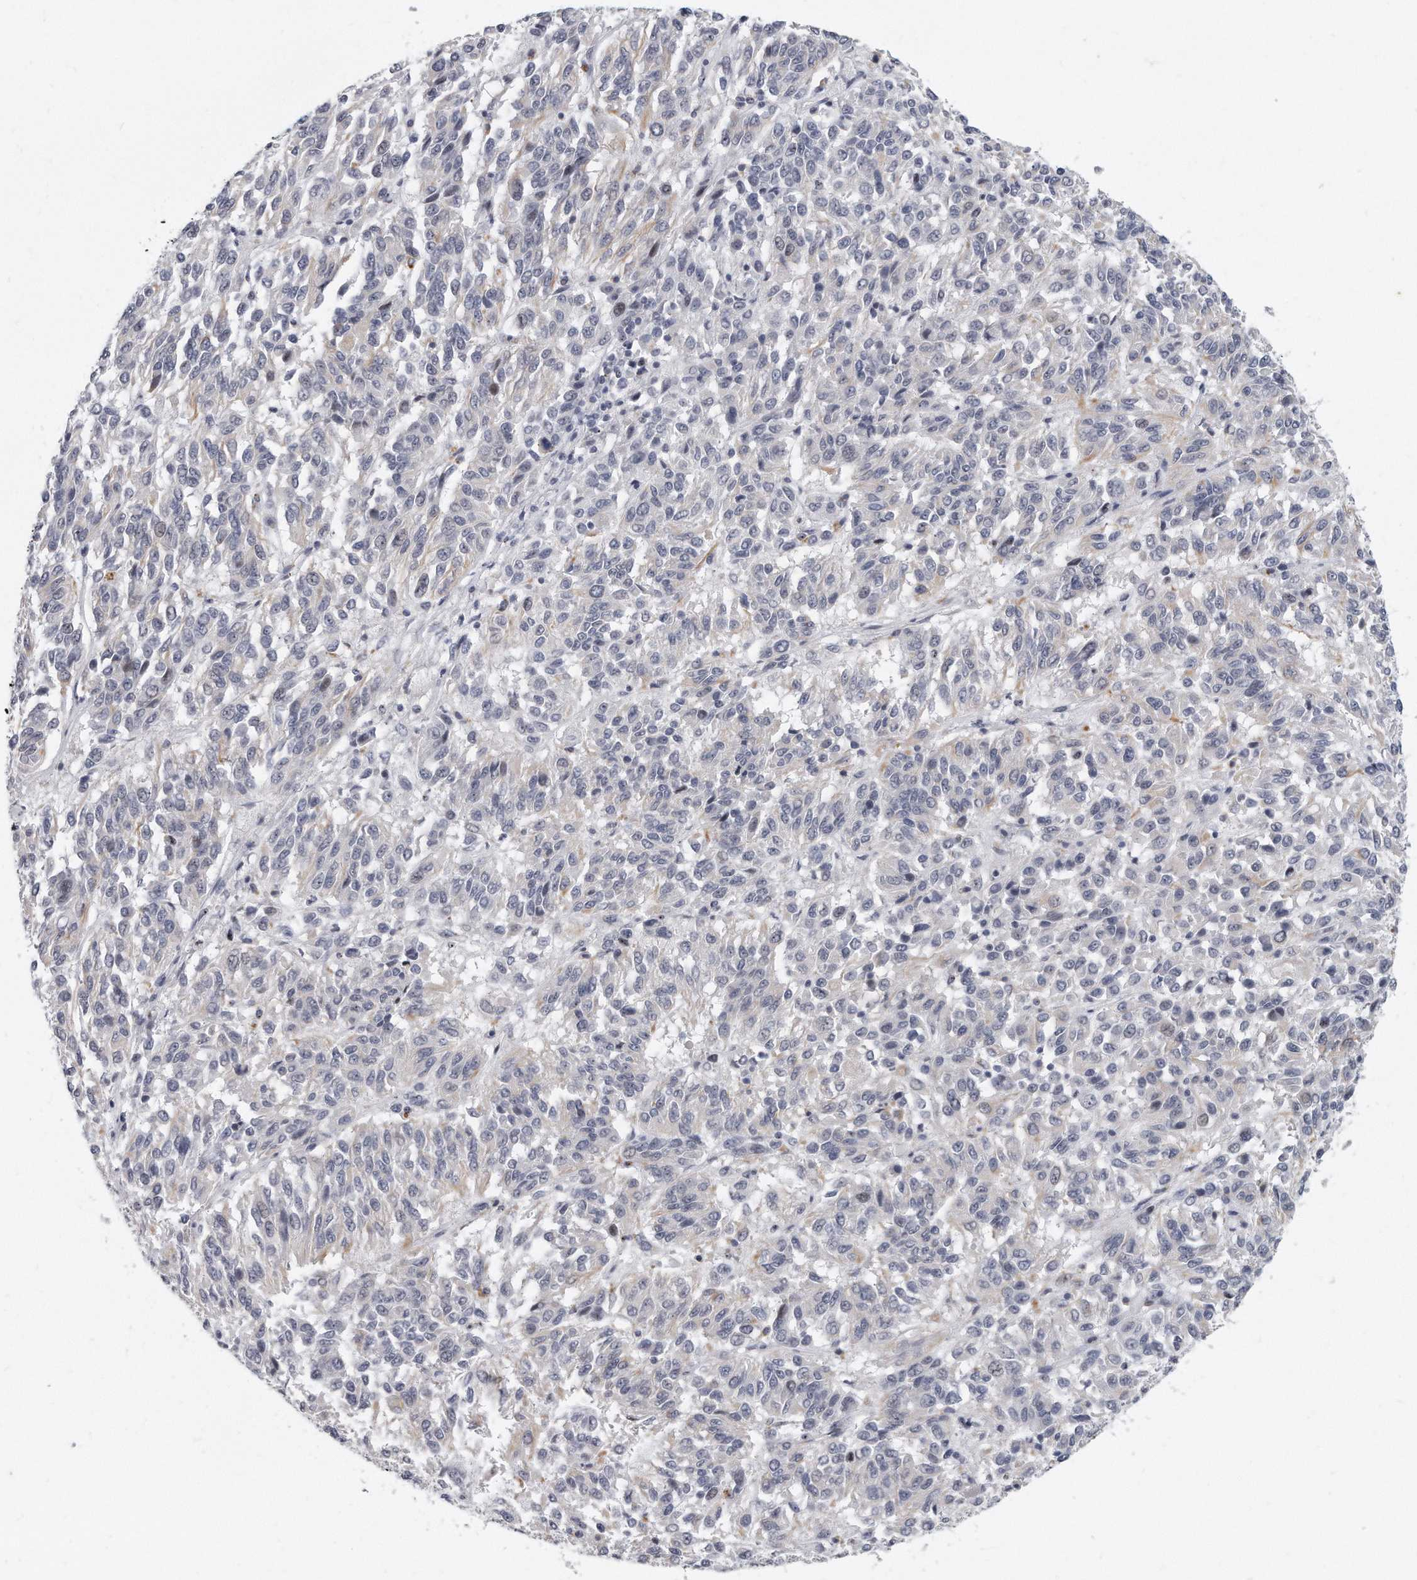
{"staining": {"intensity": "negative", "quantity": "none", "location": "none"}, "tissue": "melanoma", "cell_type": "Tumor cells", "image_type": "cancer", "snomed": [{"axis": "morphology", "description": "Malignant melanoma, Metastatic site"}, {"axis": "topography", "description": "Lung"}], "caption": "Protein analysis of malignant melanoma (metastatic site) reveals no significant expression in tumor cells.", "gene": "TFCP2L1", "patient": {"sex": "male", "age": 64}}